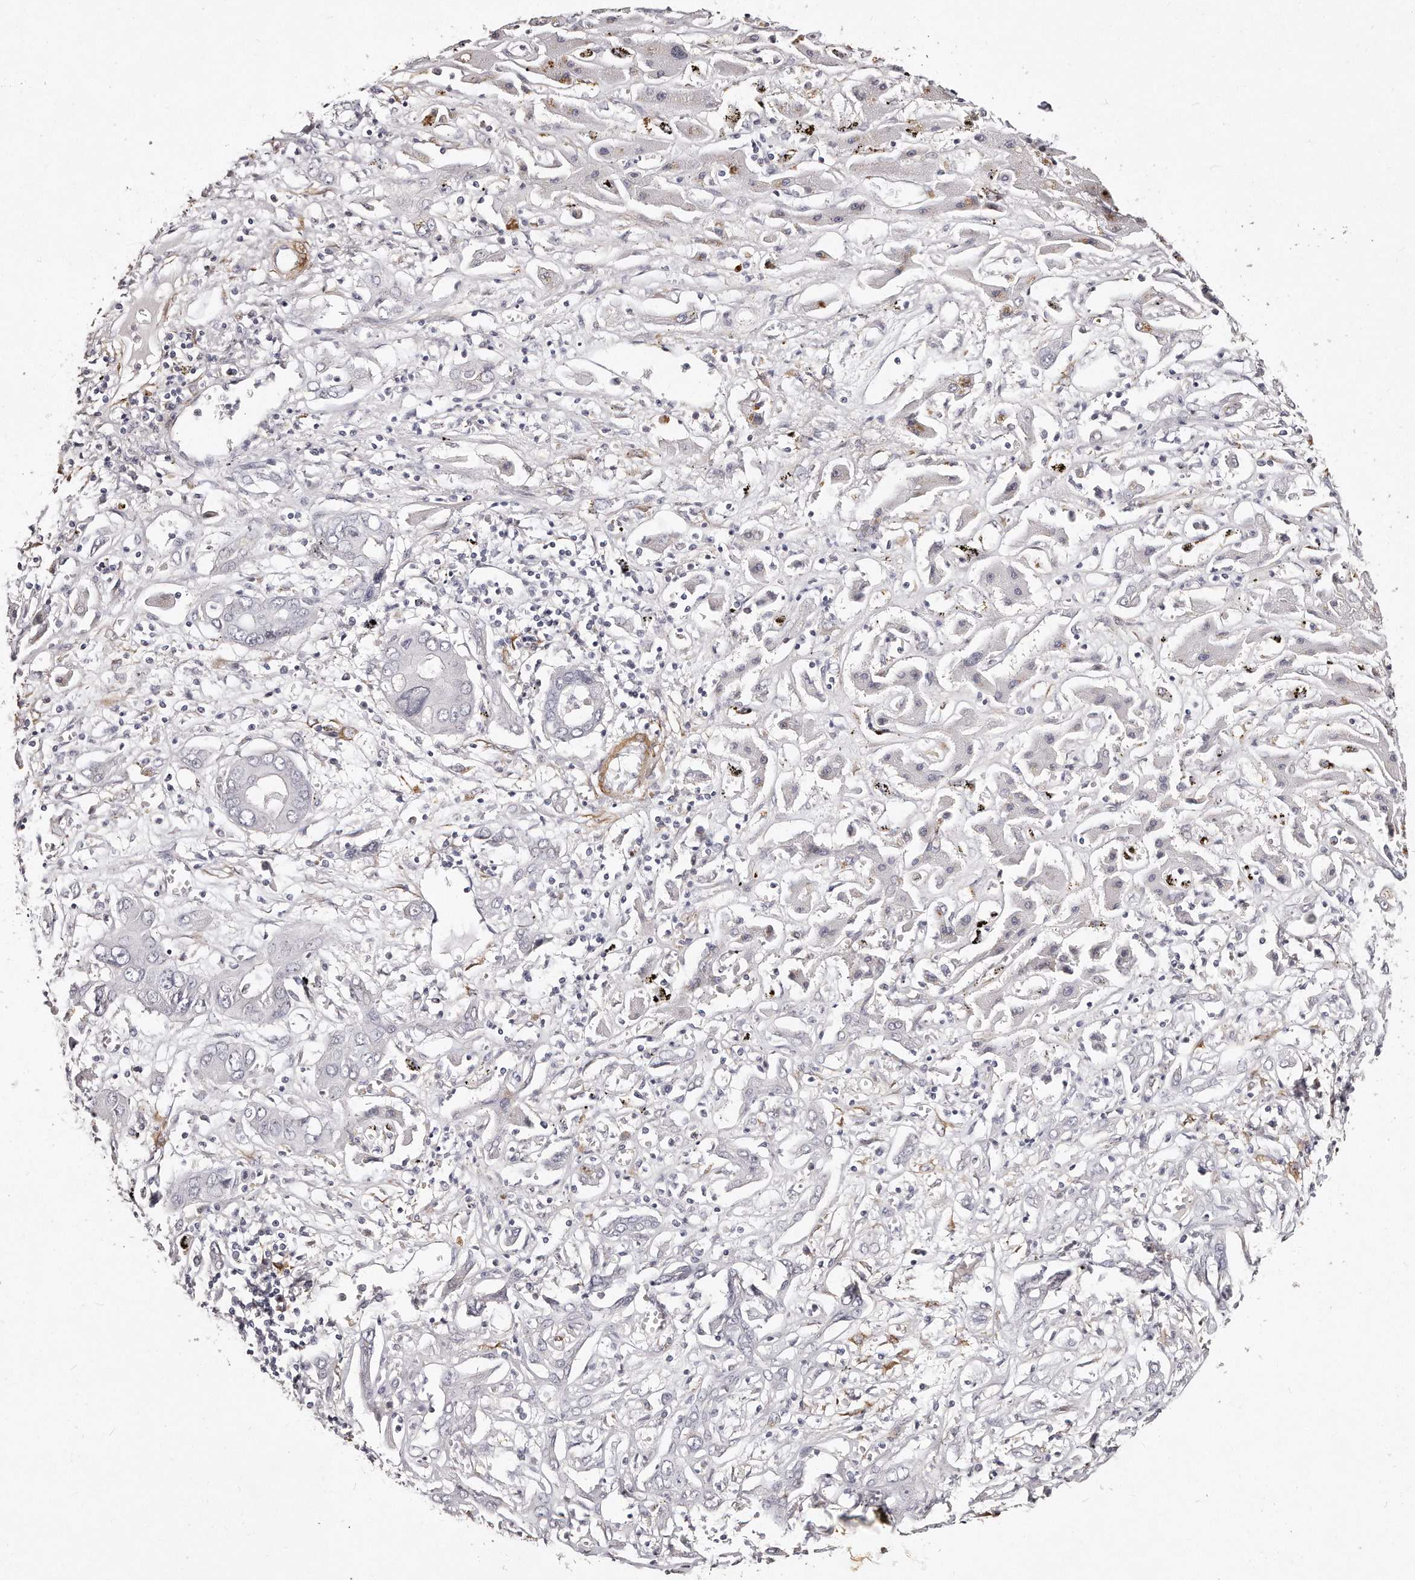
{"staining": {"intensity": "negative", "quantity": "none", "location": "none"}, "tissue": "liver cancer", "cell_type": "Tumor cells", "image_type": "cancer", "snomed": [{"axis": "morphology", "description": "Cholangiocarcinoma"}, {"axis": "topography", "description": "Liver"}], "caption": "This is an immunohistochemistry (IHC) photomicrograph of human cholangiocarcinoma (liver). There is no positivity in tumor cells.", "gene": "LMOD1", "patient": {"sex": "male", "age": 67}}